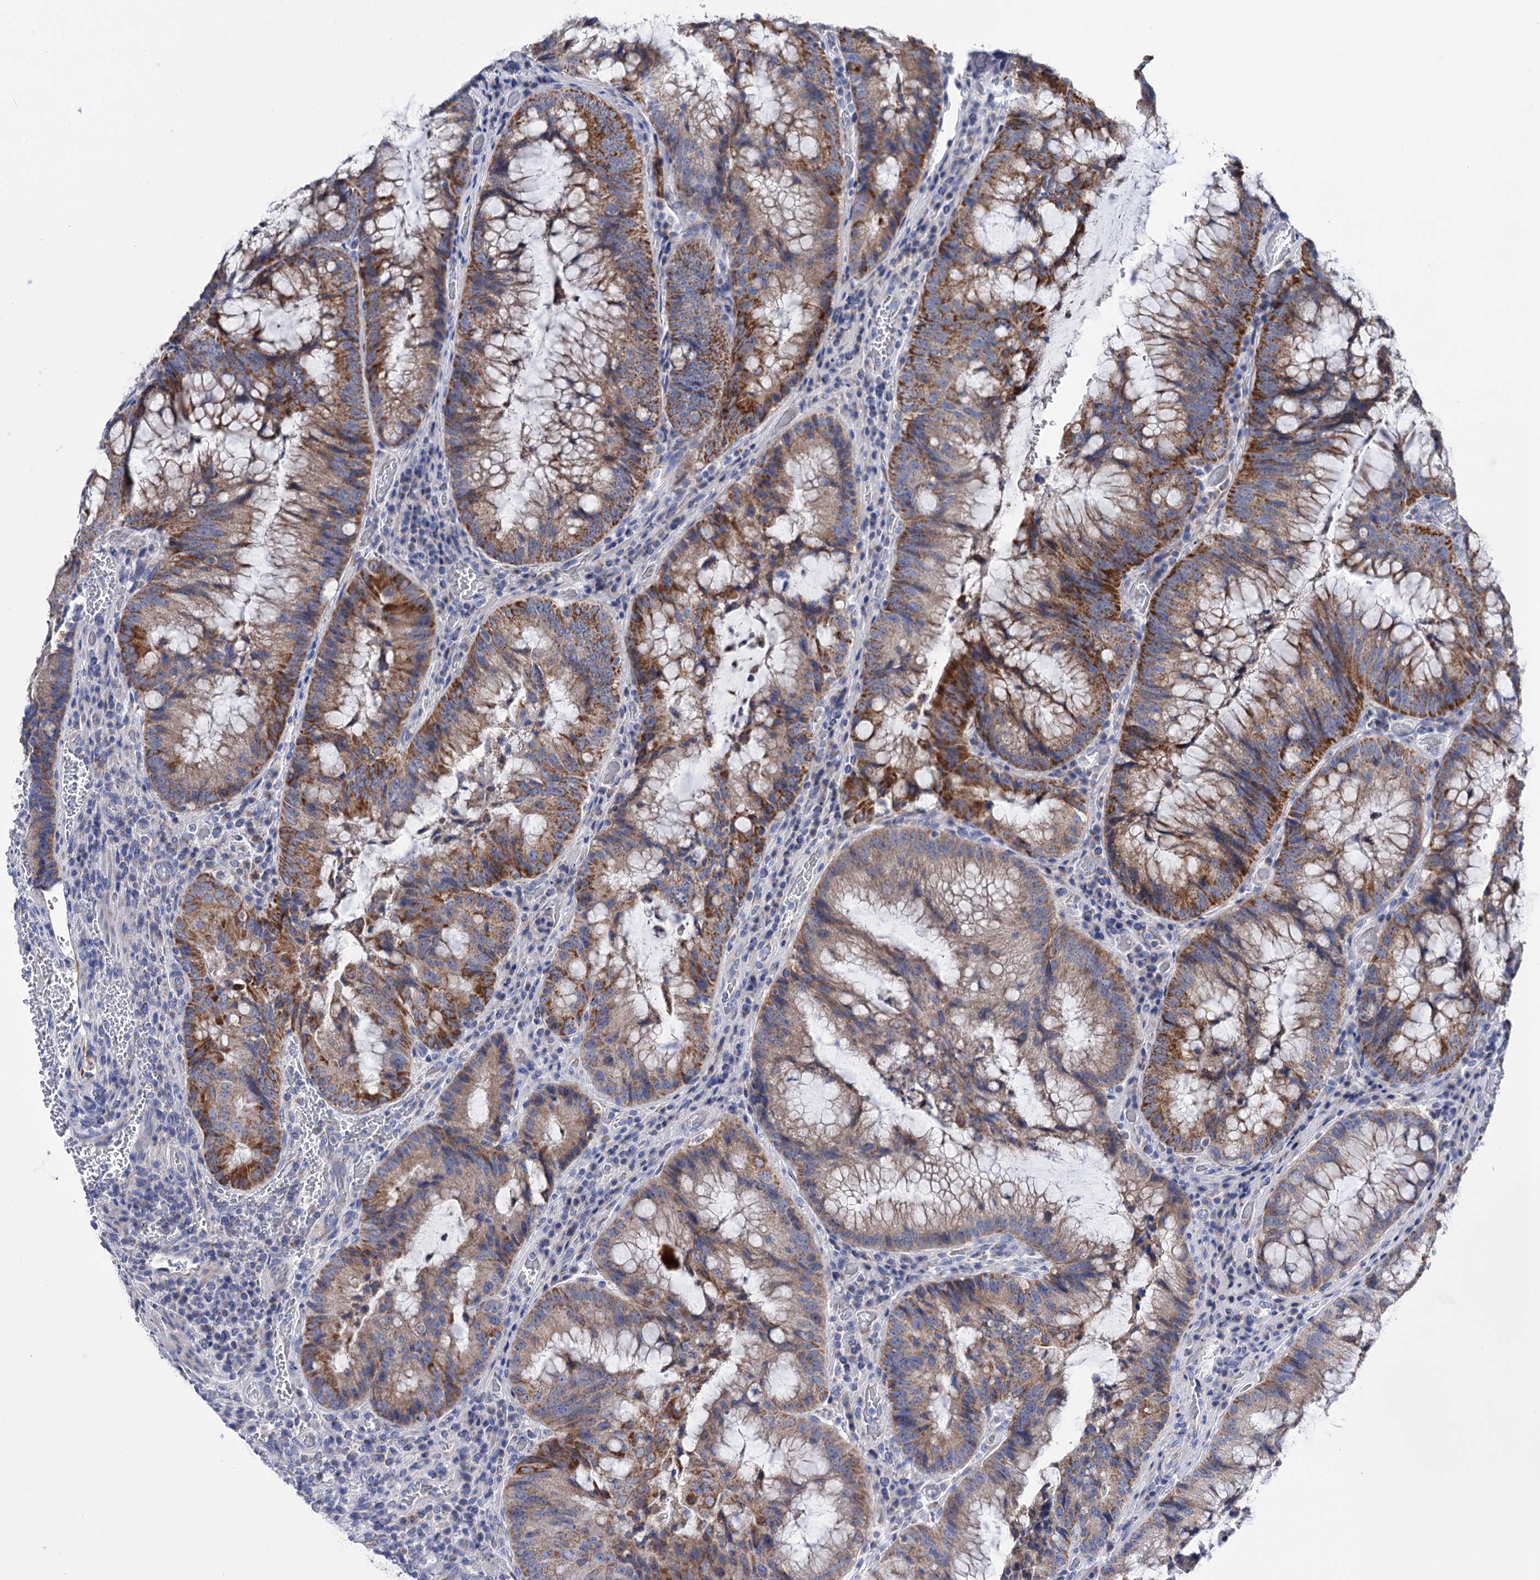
{"staining": {"intensity": "strong", "quantity": ">75%", "location": "cytoplasmic/membranous"}, "tissue": "colorectal cancer", "cell_type": "Tumor cells", "image_type": "cancer", "snomed": [{"axis": "morphology", "description": "Adenocarcinoma, NOS"}, {"axis": "topography", "description": "Rectum"}], "caption": "This histopathology image shows immunohistochemistry staining of colorectal cancer (adenocarcinoma), with high strong cytoplasmic/membranous expression in about >75% of tumor cells.", "gene": "YARS2", "patient": {"sex": "male", "age": 69}}